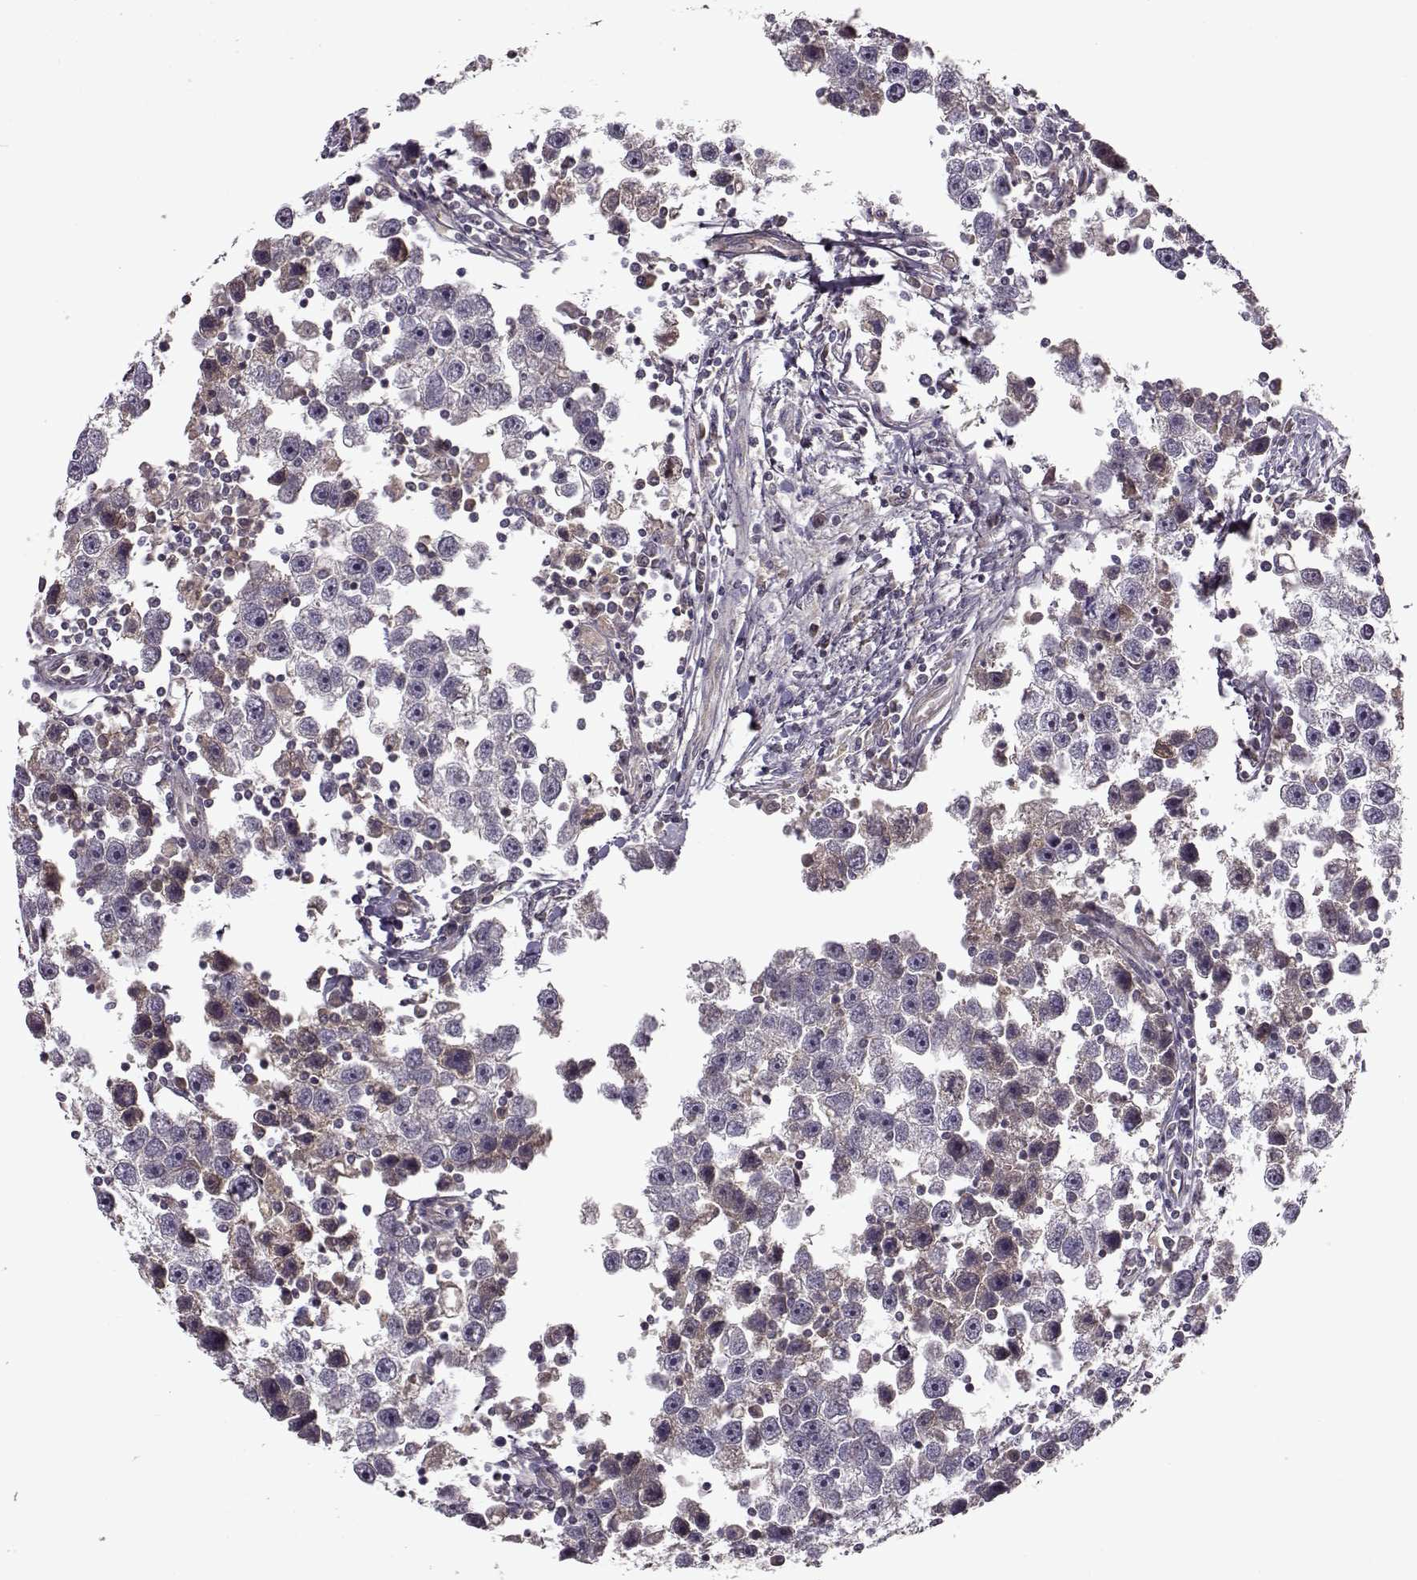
{"staining": {"intensity": "negative", "quantity": "none", "location": "none"}, "tissue": "testis cancer", "cell_type": "Tumor cells", "image_type": "cancer", "snomed": [{"axis": "morphology", "description": "Seminoma, NOS"}, {"axis": "topography", "description": "Testis"}], "caption": "A high-resolution image shows immunohistochemistry staining of testis cancer (seminoma), which shows no significant expression in tumor cells. (Brightfield microscopy of DAB immunohistochemistry (IHC) at high magnification).", "gene": "IFRD2", "patient": {"sex": "male", "age": 30}}